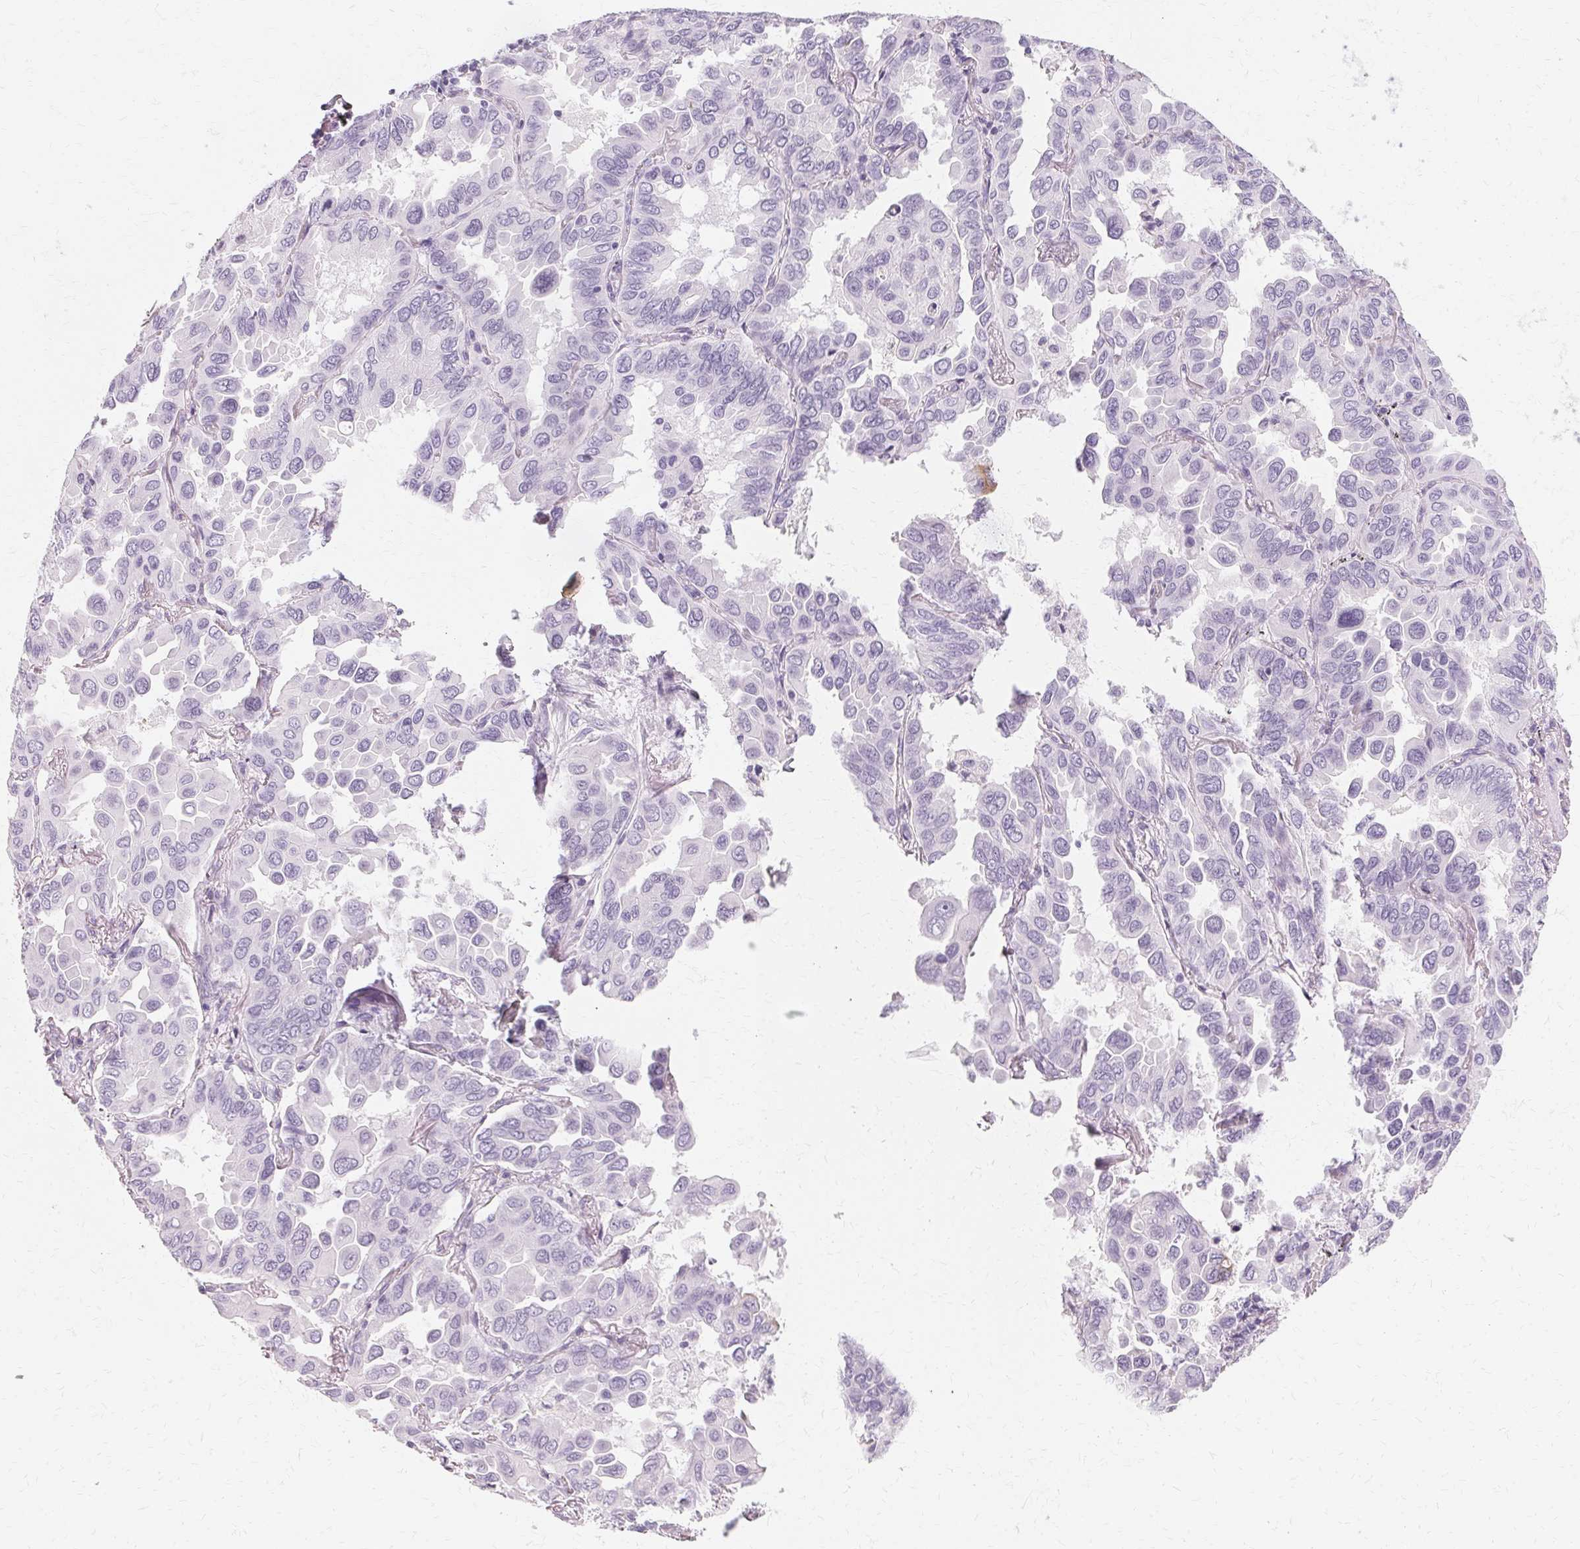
{"staining": {"intensity": "negative", "quantity": "none", "location": "none"}, "tissue": "lung cancer", "cell_type": "Tumor cells", "image_type": "cancer", "snomed": [{"axis": "morphology", "description": "Adenocarcinoma, NOS"}, {"axis": "topography", "description": "Lung"}], "caption": "Micrograph shows no significant protein expression in tumor cells of adenocarcinoma (lung).", "gene": "KRT6C", "patient": {"sex": "male", "age": 64}}